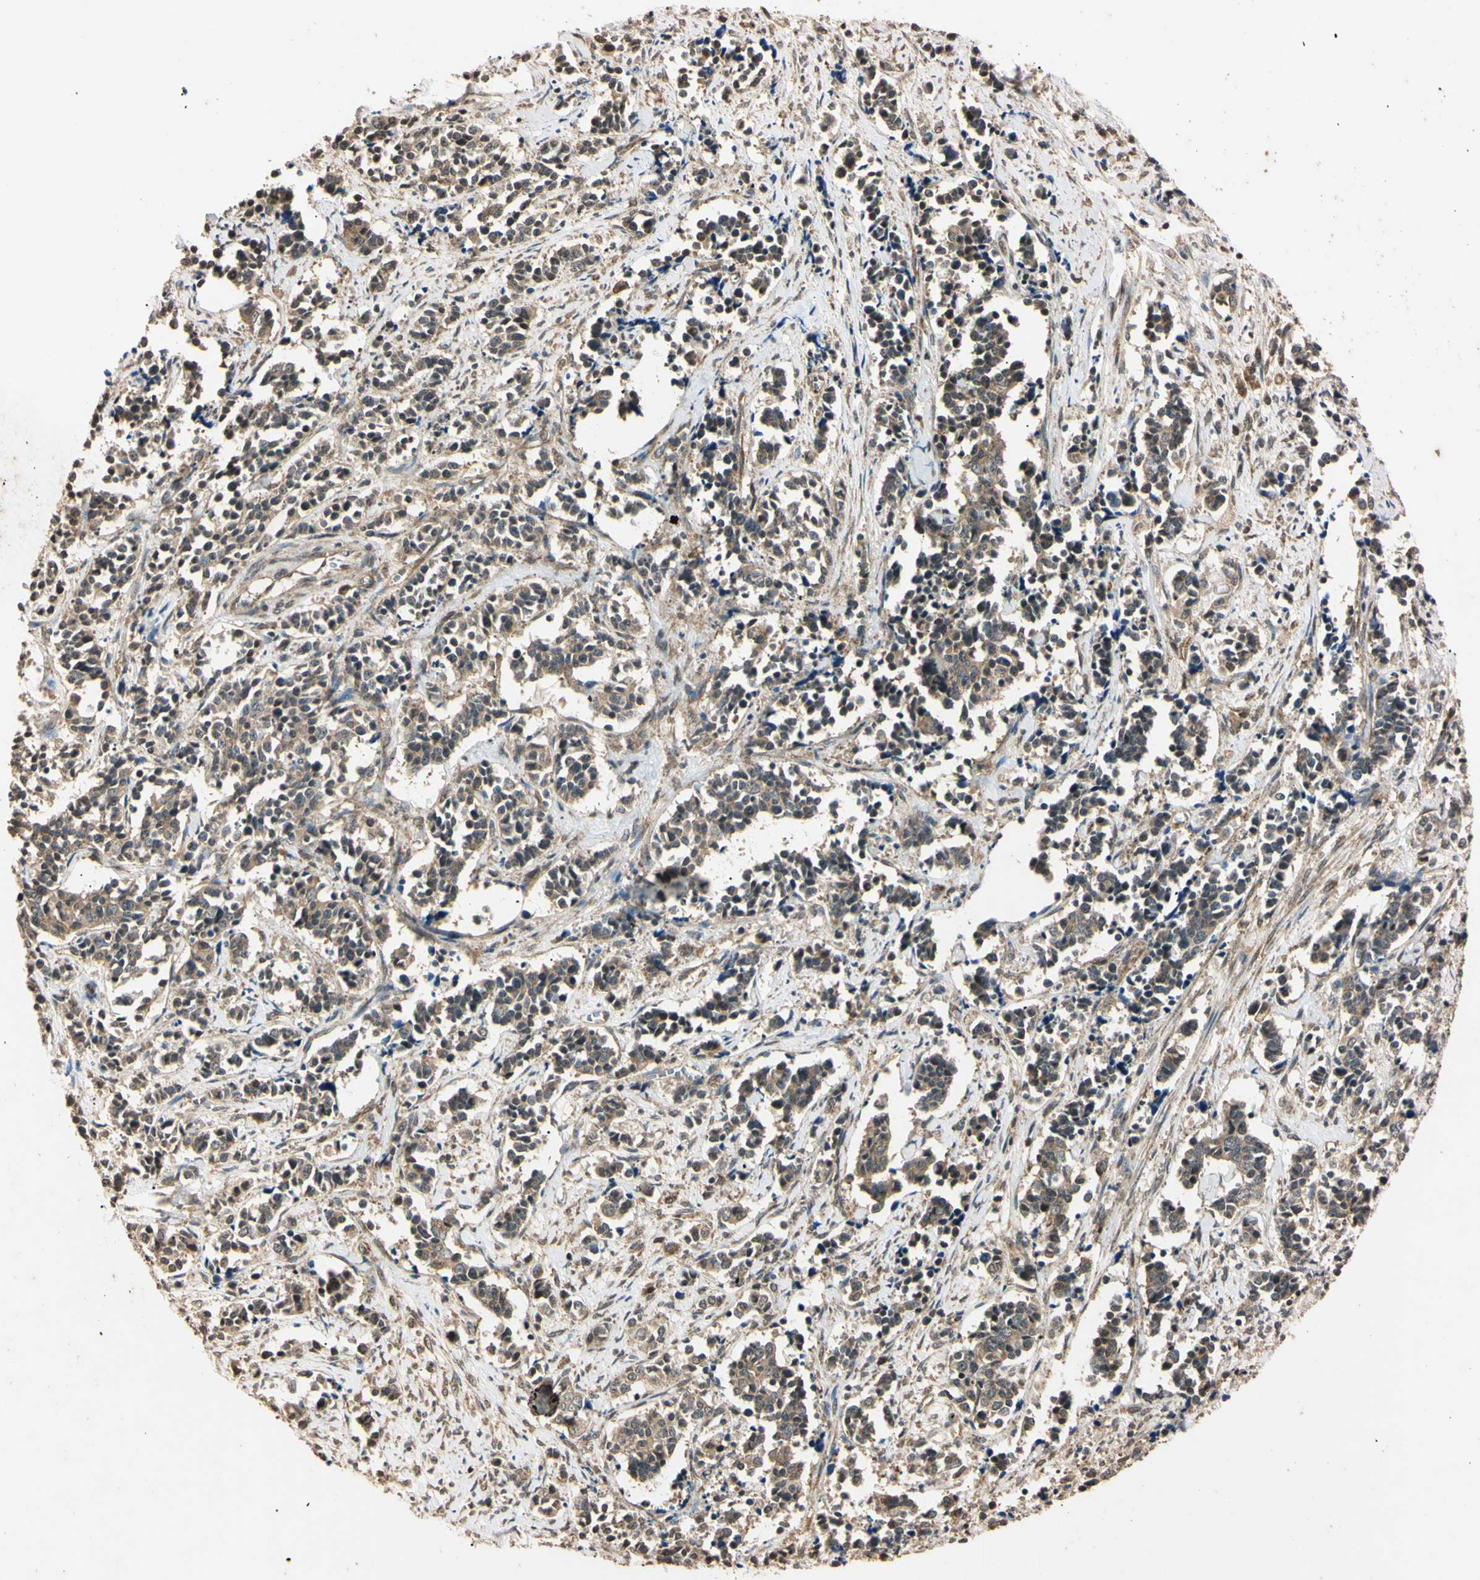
{"staining": {"intensity": "moderate", "quantity": "25%-75%", "location": "cytoplasmic/membranous"}, "tissue": "cervical cancer", "cell_type": "Tumor cells", "image_type": "cancer", "snomed": [{"axis": "morphology", "description": "Normal tissue, NOS"}, {"axis": "morphology", "description": "Squamous cell carcinoma, NOS"}, {"axis": "topography", "description": "Cervix"}], "caption": "Brown immunohistochemical staining in human cervical cancer (squamous cell carcinoma) shows moderate cytoplasmic/membranous expression in about 25%-75% of tumor cells. (DAB (3,3'-diaminobenzidine) IHC, brown staining for protein, blue staining for nuclei).", "gene": "EPN1", "patient": {"sex": "female", "age": 35}}